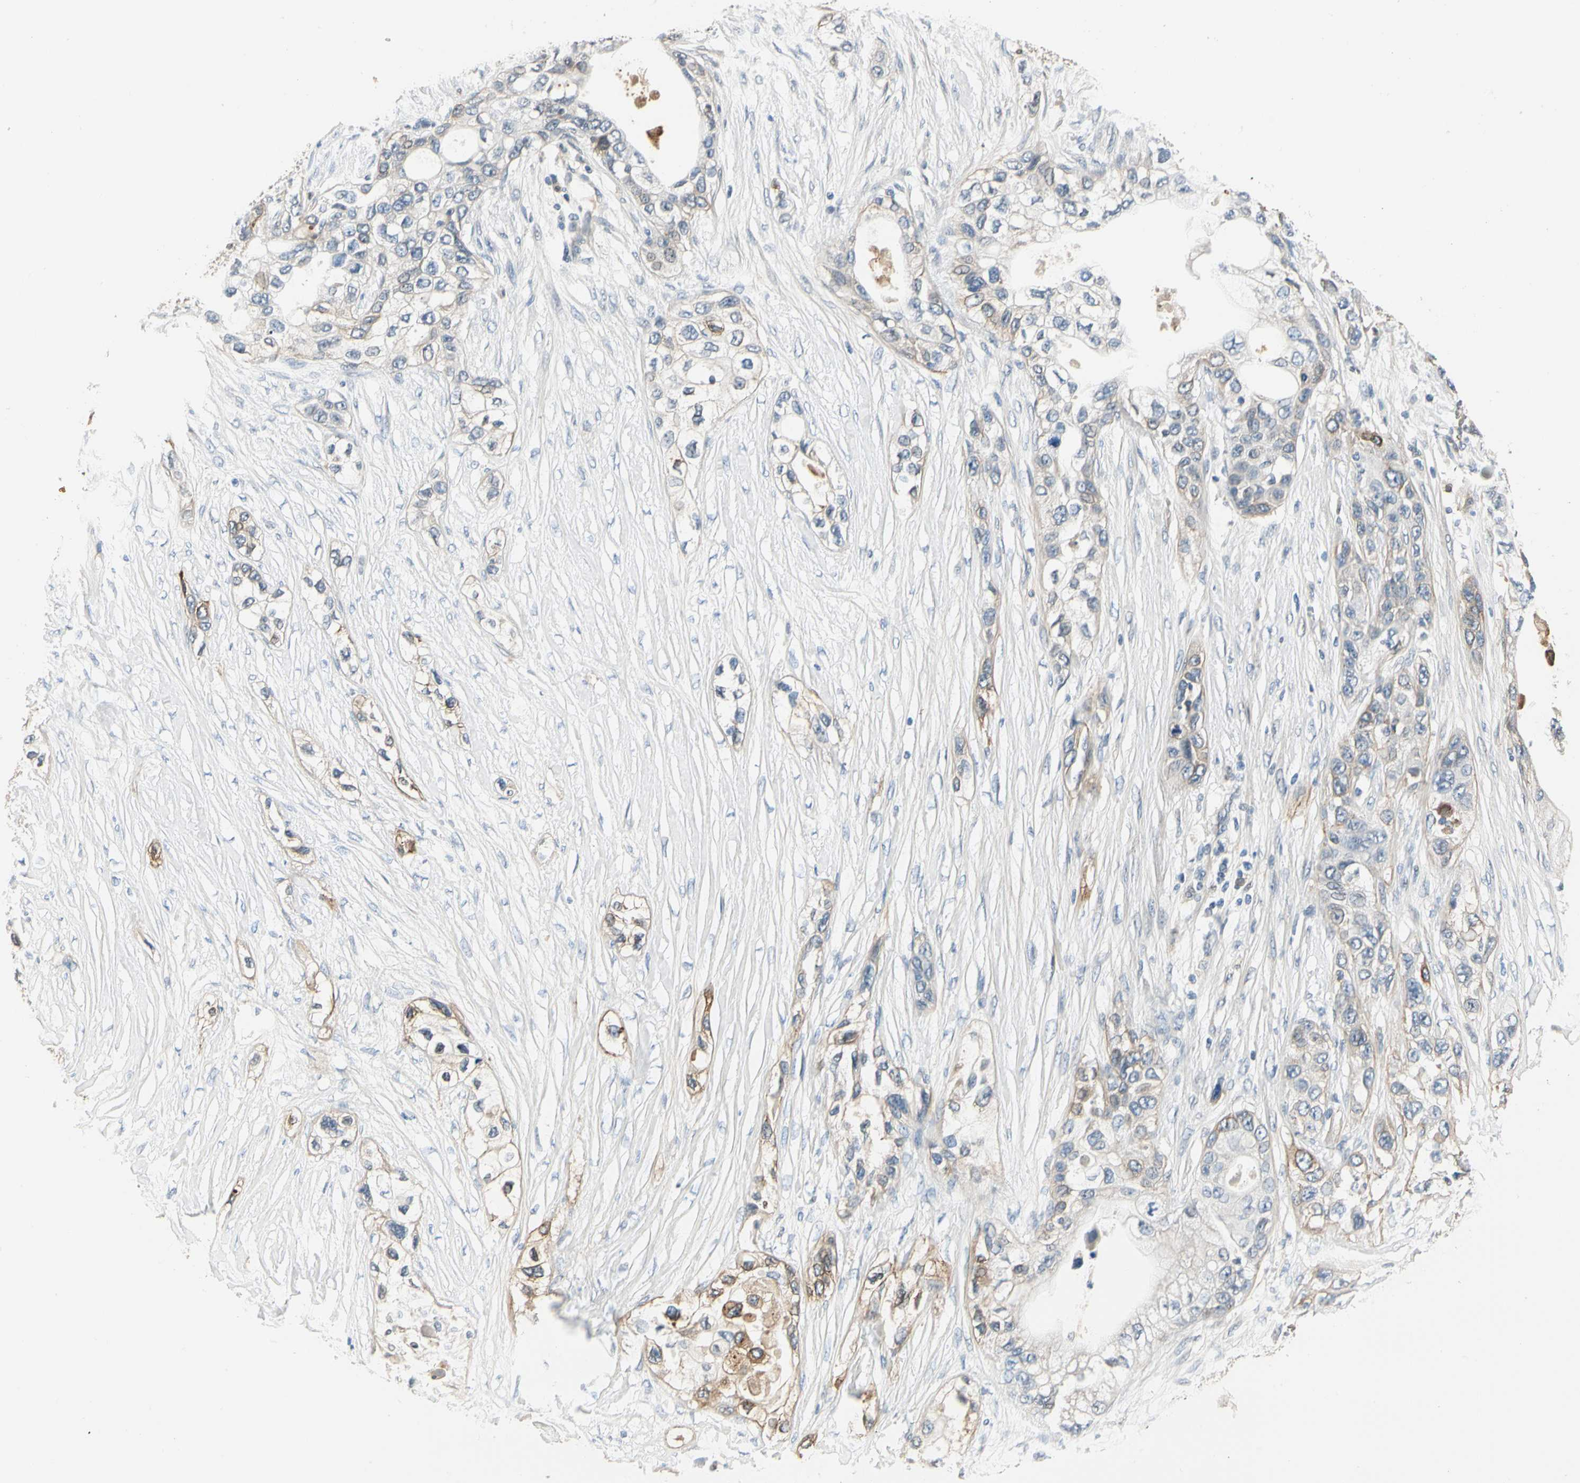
{"staining": {"intensity": "weak", "quantity": "25%-75%", "location": "cytoplasmic/membranous"}, "tissue": "pancreatic cancer", "cell_type": "Tumor cells", "image_type": "cancer", "snomed": [{"axis": "morphology", "description": "Adenocarcinoma, NOS"}, {"axis": "topography", "description": "Pancreas"}], "caption": "Tumor cells demonstrate weak cytoplasmic/membranous expression in approximately 25%-75% of cells in pancreatic adenocarcinoma.", "gene": "LAMB3", "patient": {"sex": "female", "age": 70}}